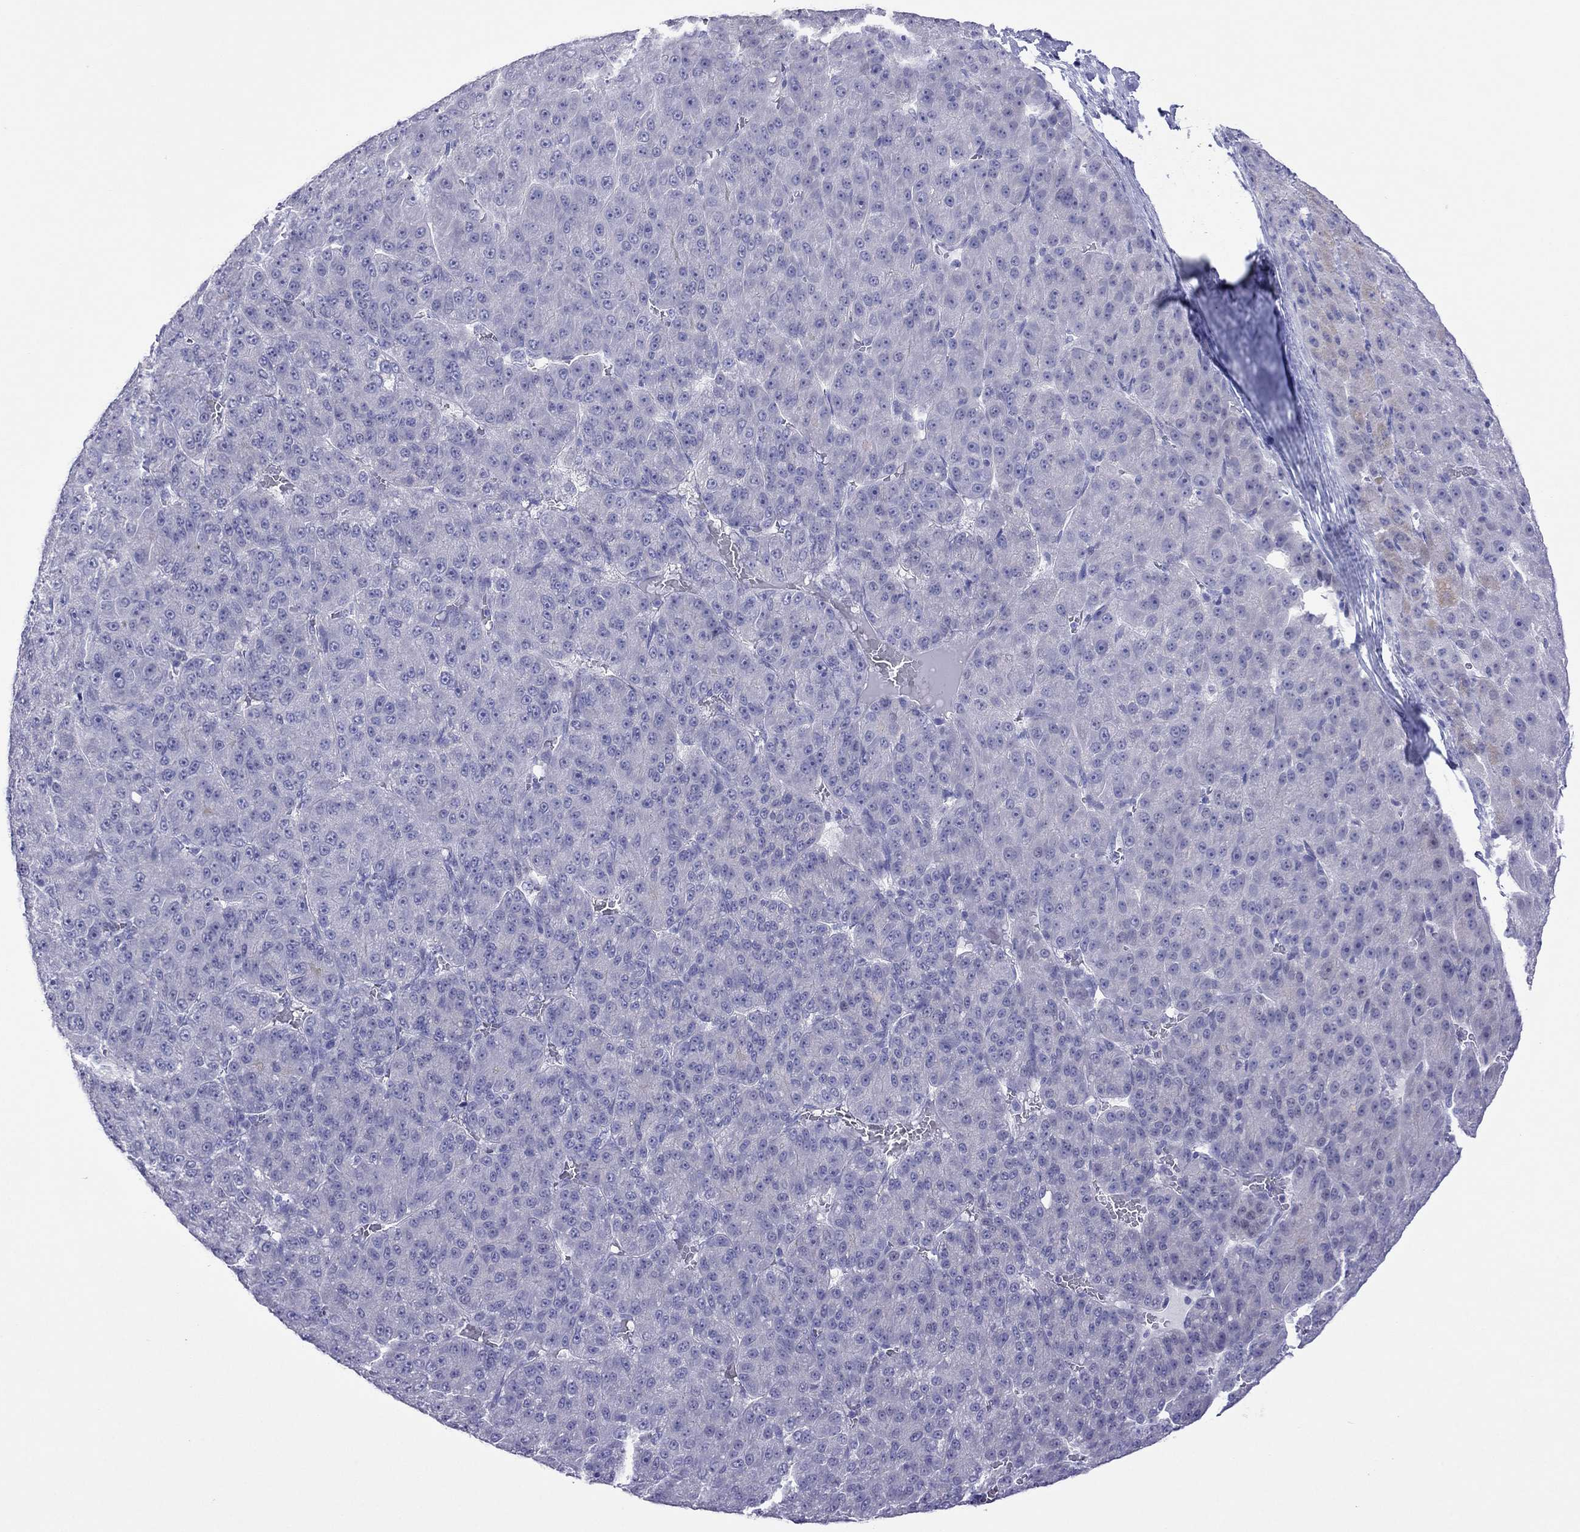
{"staining": {"intensity": "negative", "quantity": "none", "location": "none"}, "tissue": "liver cancer", "cell_type": "Tumor cells", "image_type": "cancer", "snomed": [{"axis": "morphology", "description": "Carcinoma, Hepatocellular, NOS"}, {"axis": "topography", "description": "Liver"}], "caption": "Human liver hepatocellular carcinoma stained for a protein using immunohistochemistry demonstrates no expression in tumor cells.", "gene": "PCDHA6", "patient": {"sex": "male", "age": 67}}